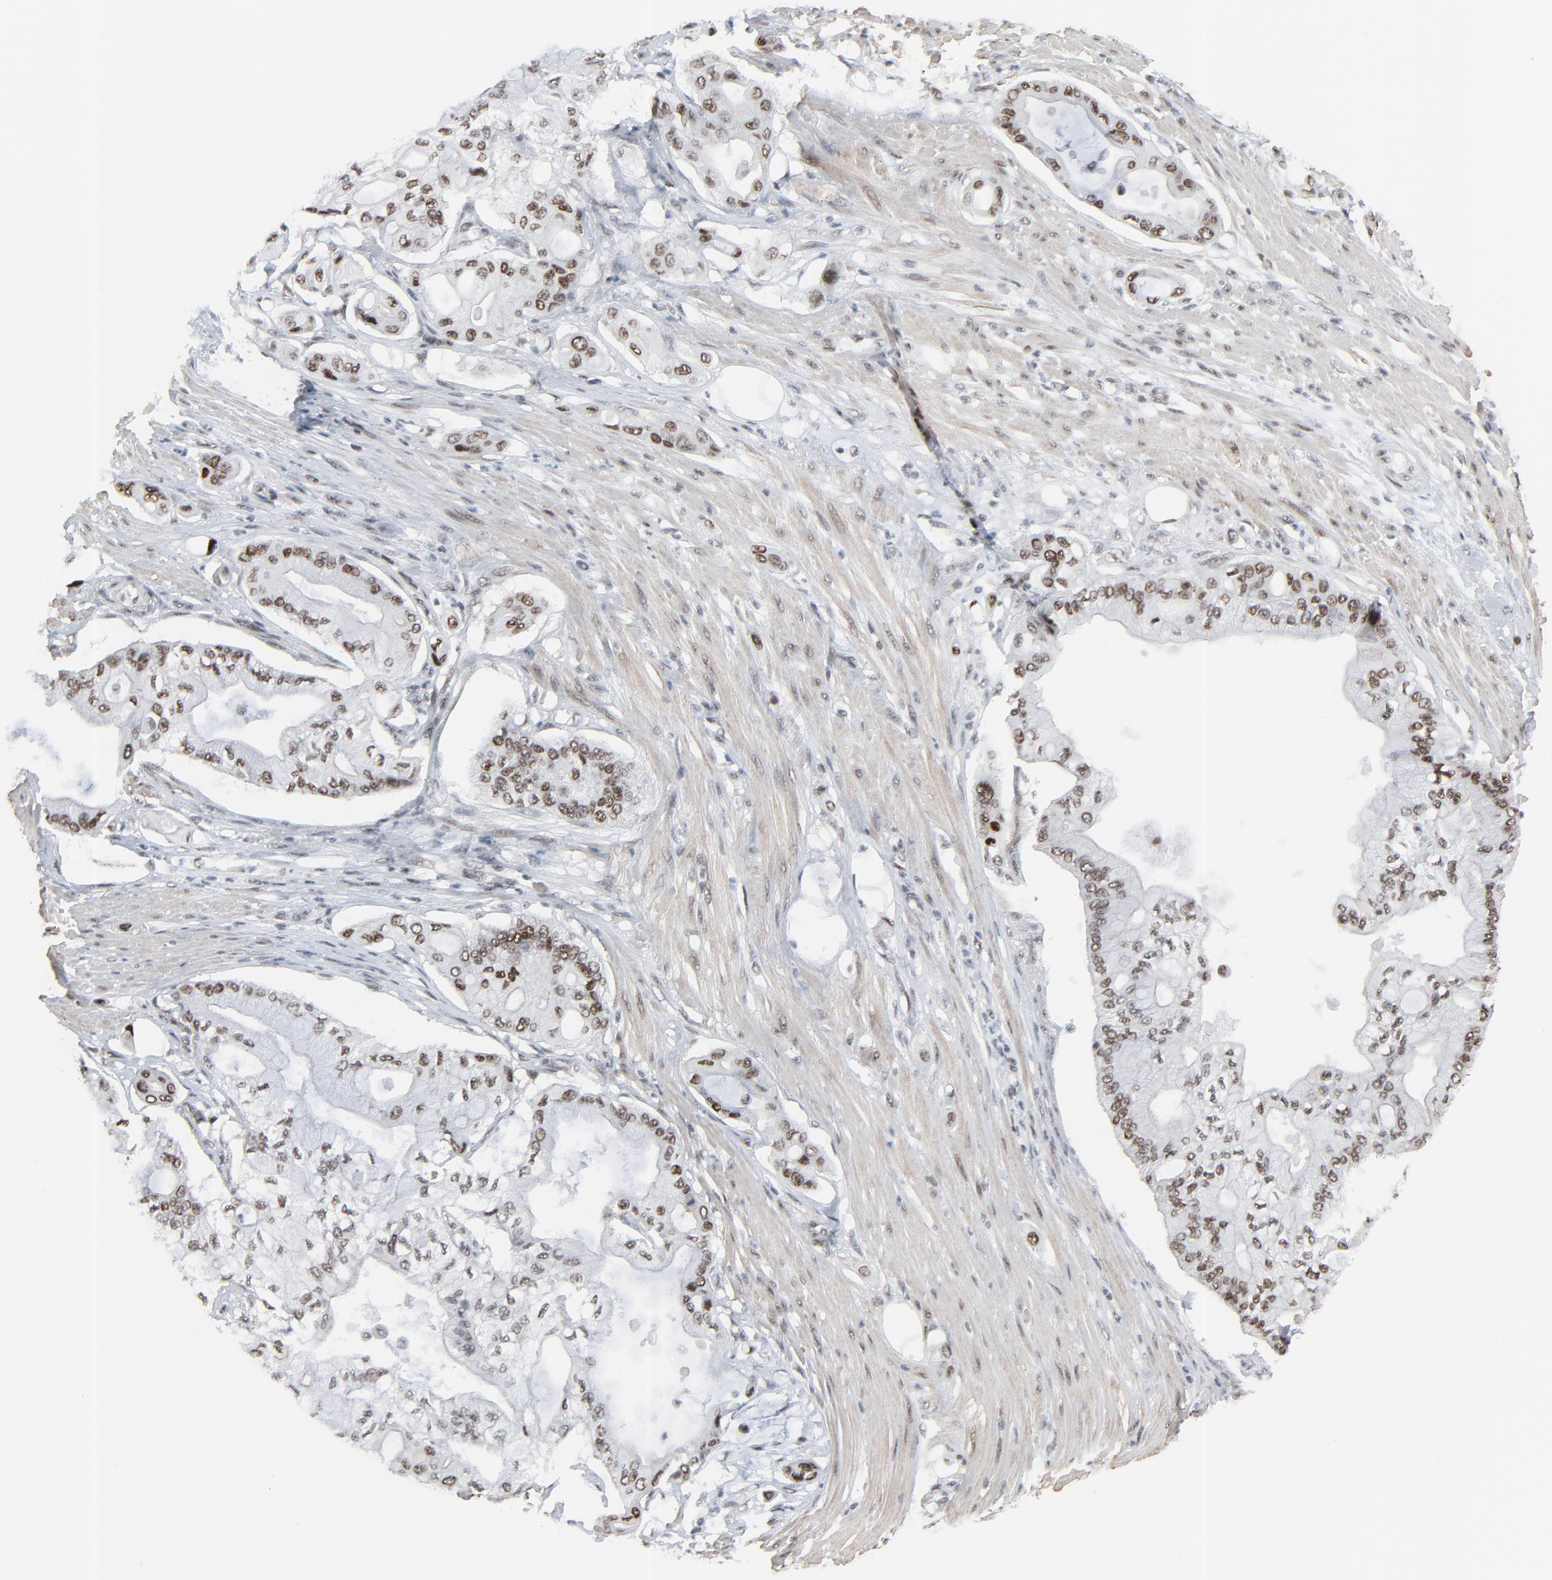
{"staining": {"intensity": "strong", "quantity": ">75%", "location": "nuclear"}, "tissue": "pancreatic cancer", "cell_type": "Tumor cells", "image_type": "cancer", "snomed": [{"axis": "morphology", "description": "Adenocarcinoma, NOS"}, {"axis": "morphology", "description": "Adenocarcinoma, metastatic, NOS"}, {"axis": "topography", "description": "Lymph node"}, {"axis": "topography", "description": "Pancreas"}, {"axis": "topography", "description": "Duodenum"}], "caption": "An immunohistochemistry (IHC) histopathology image of tumor tissue is shown. Protein staining in brown labels strong nuclear positivity in pancreatic cancer (adenocarcinoma) within tumor cells. The staining was performed using DAB, with brown indicating positive protein expression. Nuclei are stained blue with hematoxylin.", "gene": "FBXO28", "patient": {"sex": "female", "age": 64}}